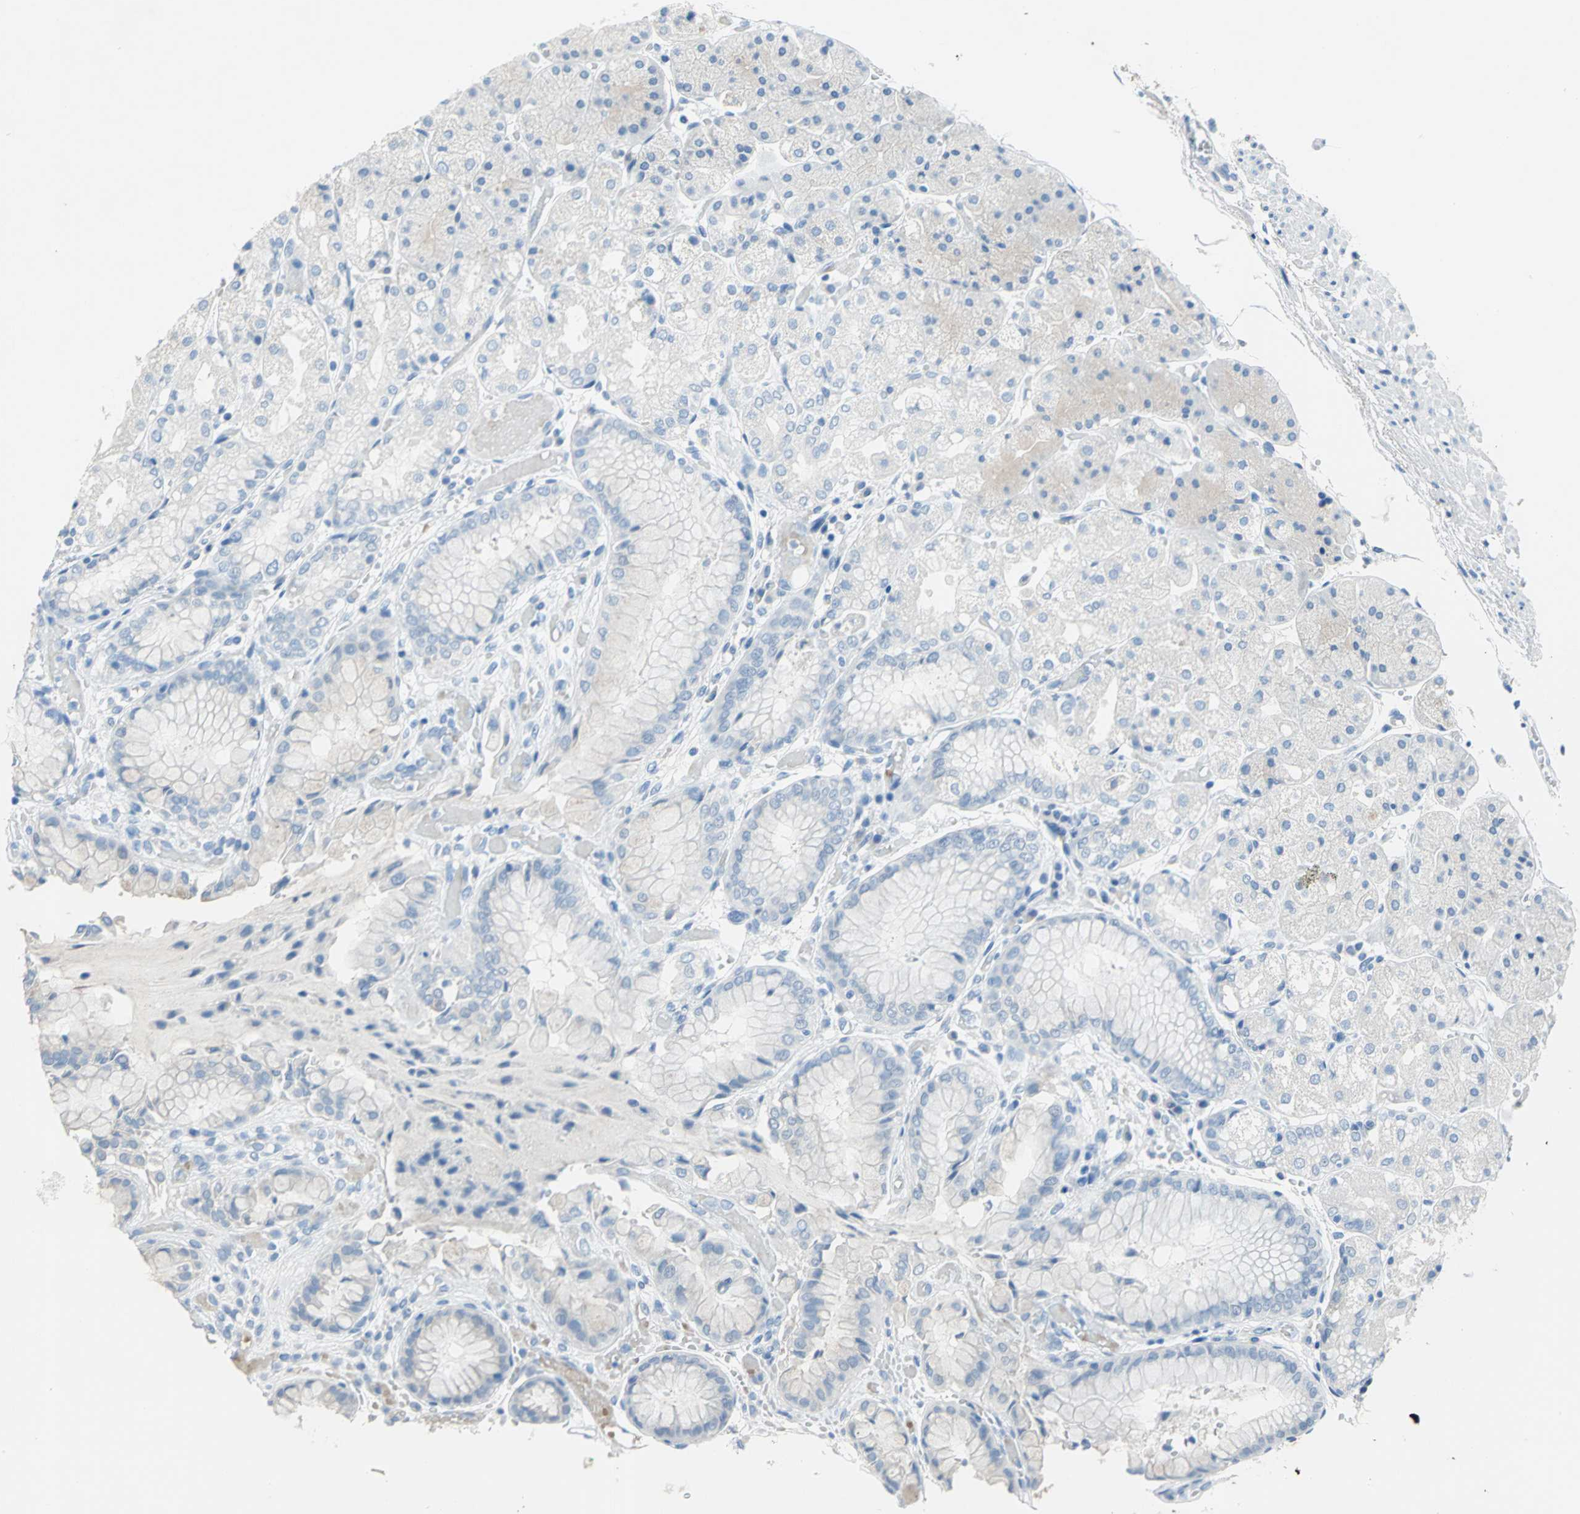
{"staining": {"intensity": "weak", "quantity": "<25%", "location": "cytoplasmic/membranous"}, "tissue": "stomach", "cell_type": "Glandular cells", "image_type": "normal", "snomed": [{"axis": "morphology", "description": "Normal tissue, NOS"}, {"axis": "topography", "description": "Stomach, upper"}], "caption": "Immunohistochemical staining of benign human stomach shows no significant staining in glandular cells.", "gene": "PKLR", "patient": {"sex": "male", "age": 72}}